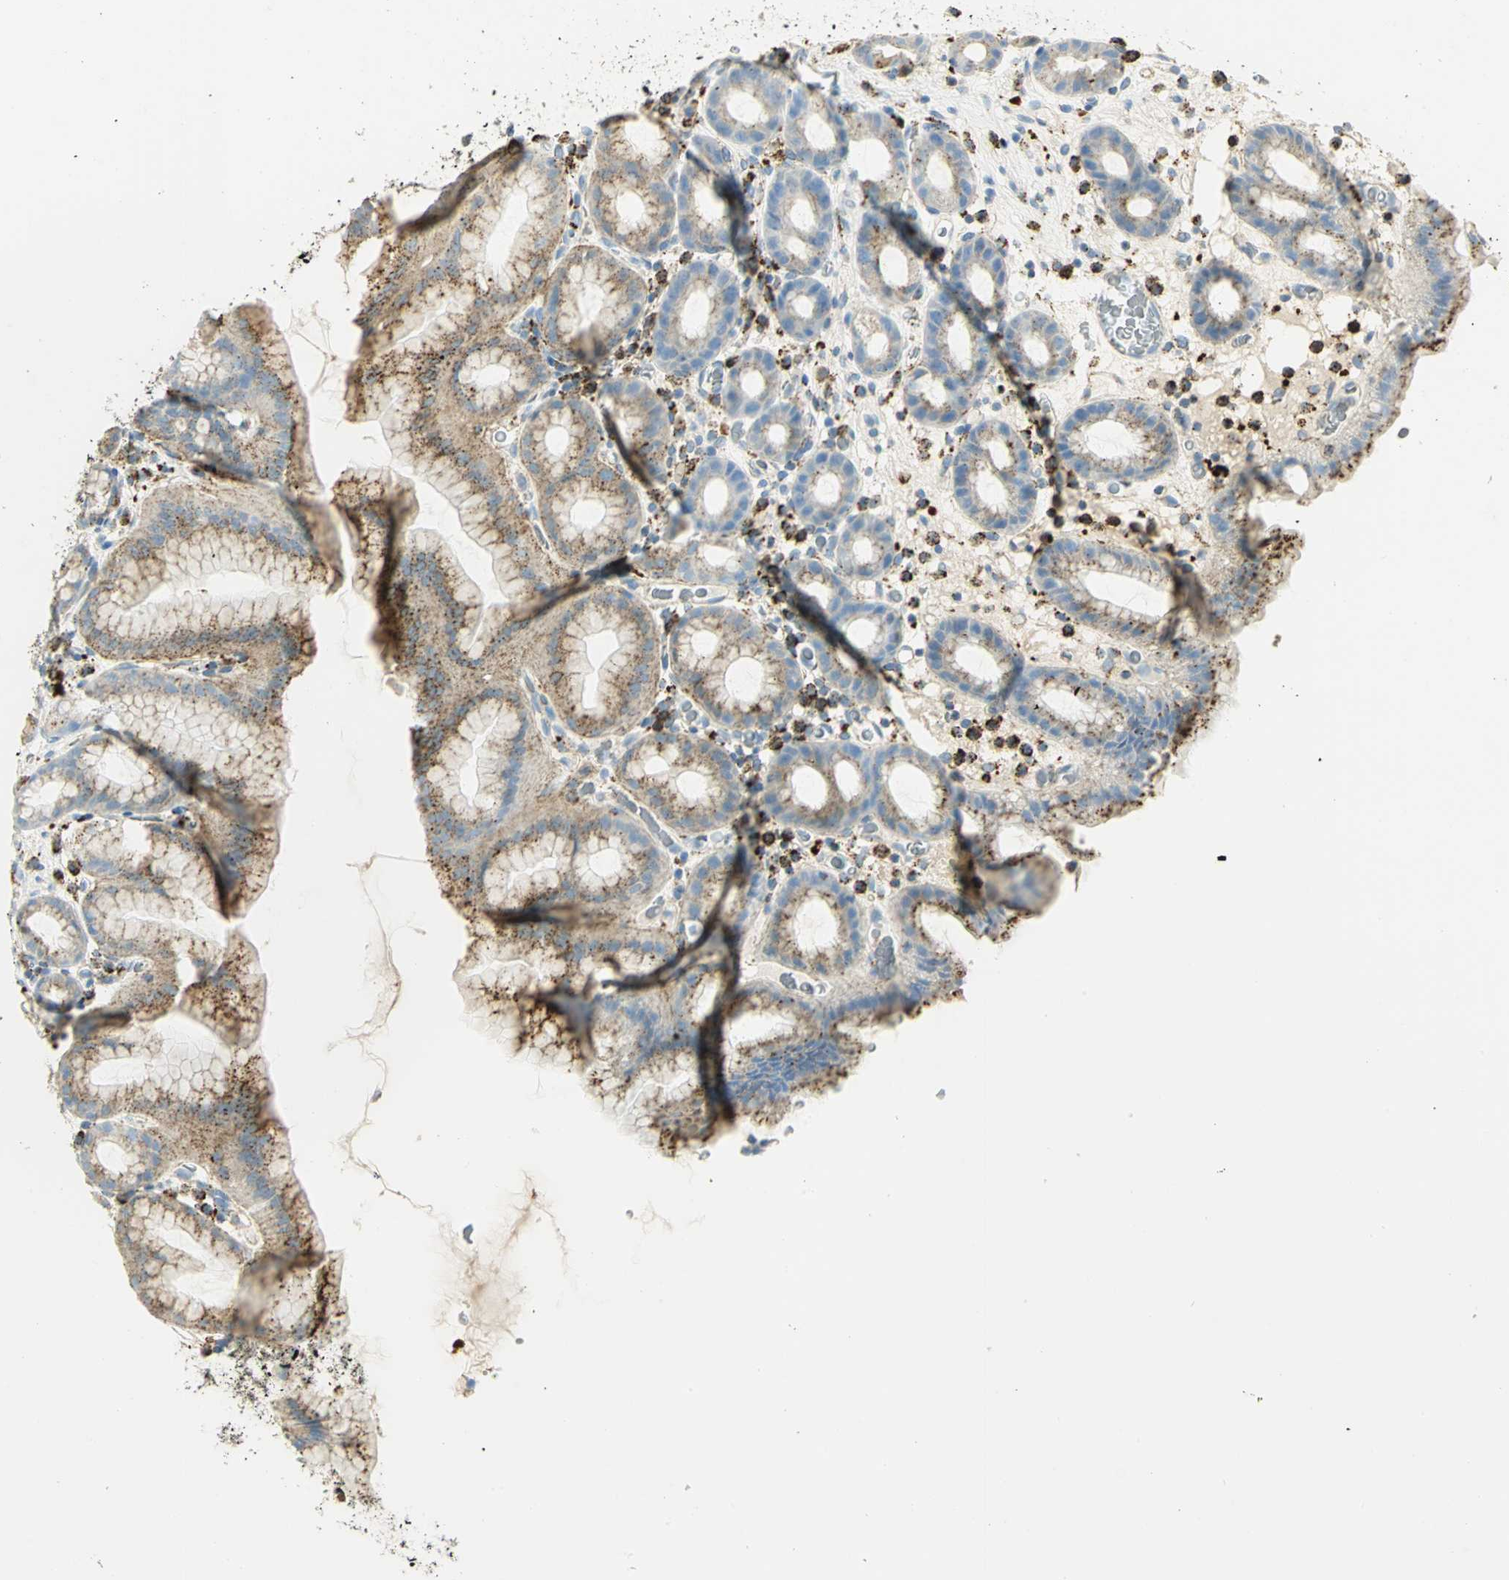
{"staining": {"intensity": "strong", "quantity": "25%-75%", "location": "cytoplasmic/membranous"}, "tissue": "stomach", "cell_type": "Glandular cells", "image_type": "normal", "snomed": [{"axis": "morphology", "description": "Normal tissue, NOS"}, {"axis": "topography", "description": "Stomach, upper"}], "caption": "Protein expression analysis of benign human stomach reveals strong cytoplasmic/membranous staining in approximately 25%-75% of glandular cells.", "gene": "ARSA", "patient": {"sex": "male", "age": 68}}